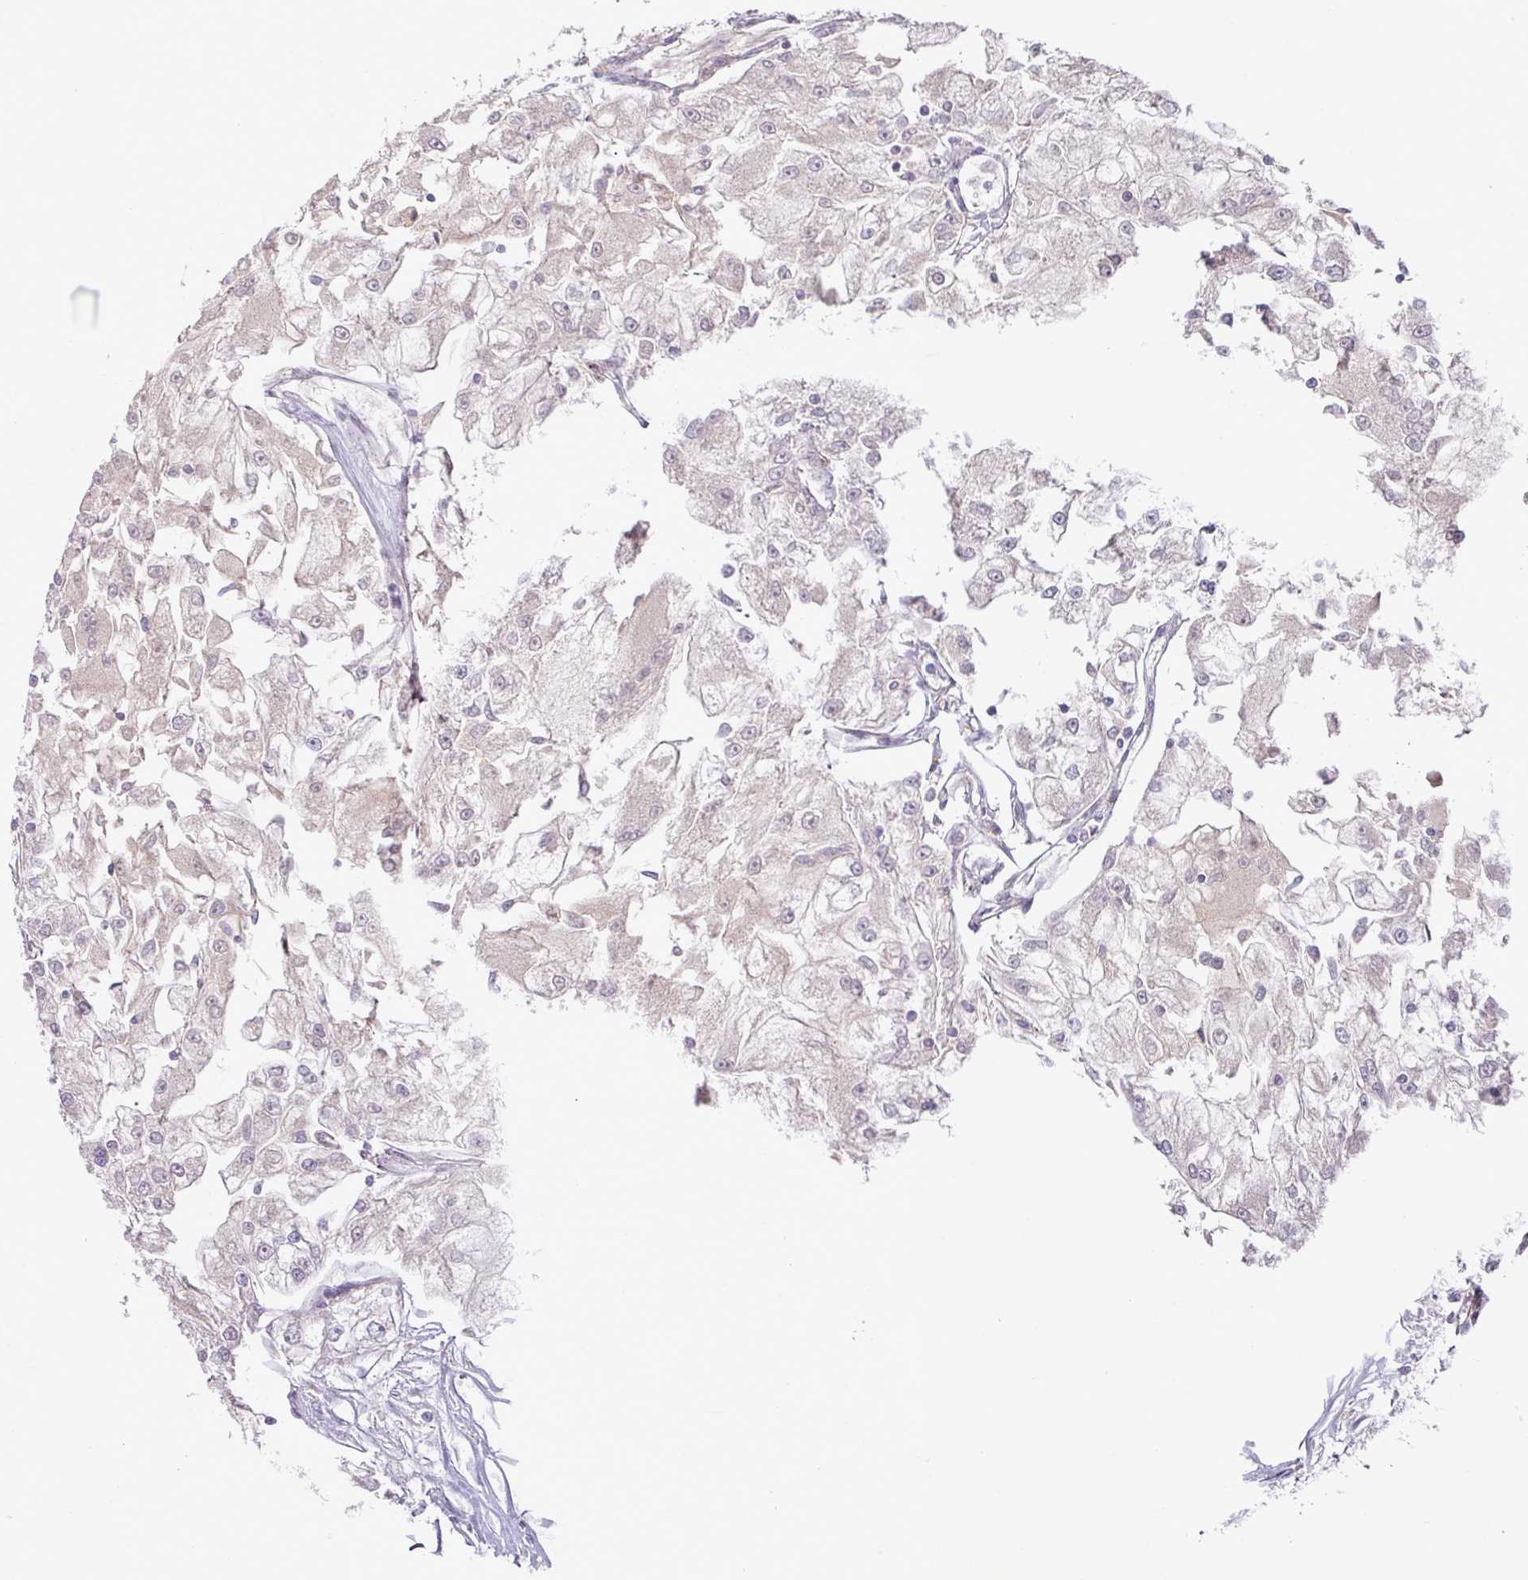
{"staining": {"intensity": "negative", "quantity": "none", "location": "none"}, "tissue": "renal cancer", "cell_type": "Tumor cells", "image_type": "cancer", "snomed": [{"axis": "morphology", "description": "Adenocarcinoma, NOS"}, {"axis": "topography", "description": "Kidney"}], "caption": "Renal cancer (adenocarcinoma) was stained to show a protein in brown. There is no significant positivity in tumor cells. (Brightfield microscopy of DAB (3,3'-diaminobenzidine) immunohistochemistry at high magnification).", "gene": "PLEKHH3", "patient": {"sex": "female", "age": 72}}